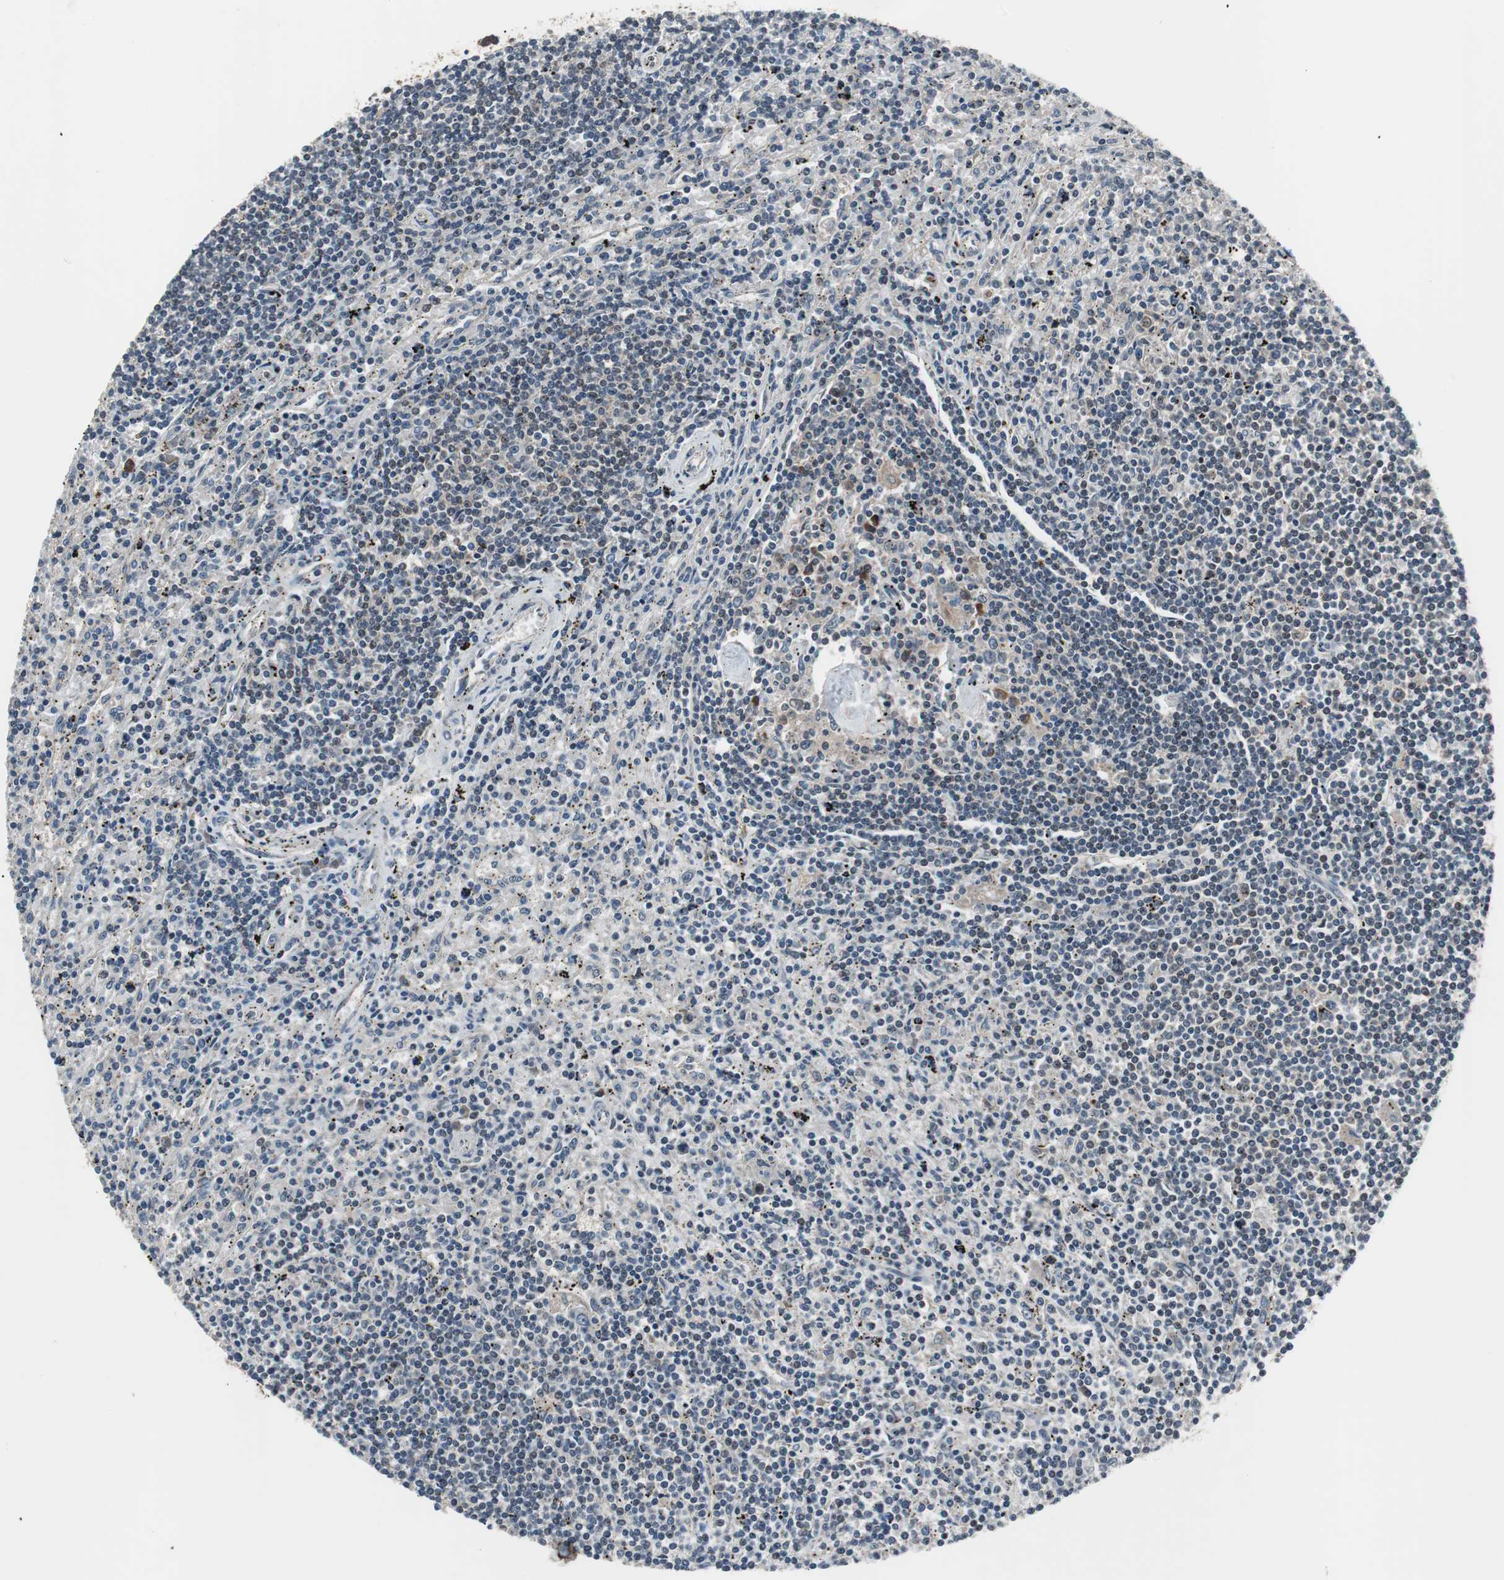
{"staining": {"intensity": "weak", "quantity": "<25%", "location": "cytoplasmic/membranous"}, "tissue": "lymphoma", "cell_type": "Tumor cells", "image_type": "cancer", "snomed": [{"axis": "morphology", "description": "Malignant lymphoma, non-Hodgkin's type, Low grade"}, {"axis": "topography", "description": "Spleen"}], "caption": "Lymphoma stained for a protein using immunohistochemistry (IHC) displays no staining tumor cells.", "gene": "ZMPSTE24", "patient": {"sex": "male", "age": 76}}